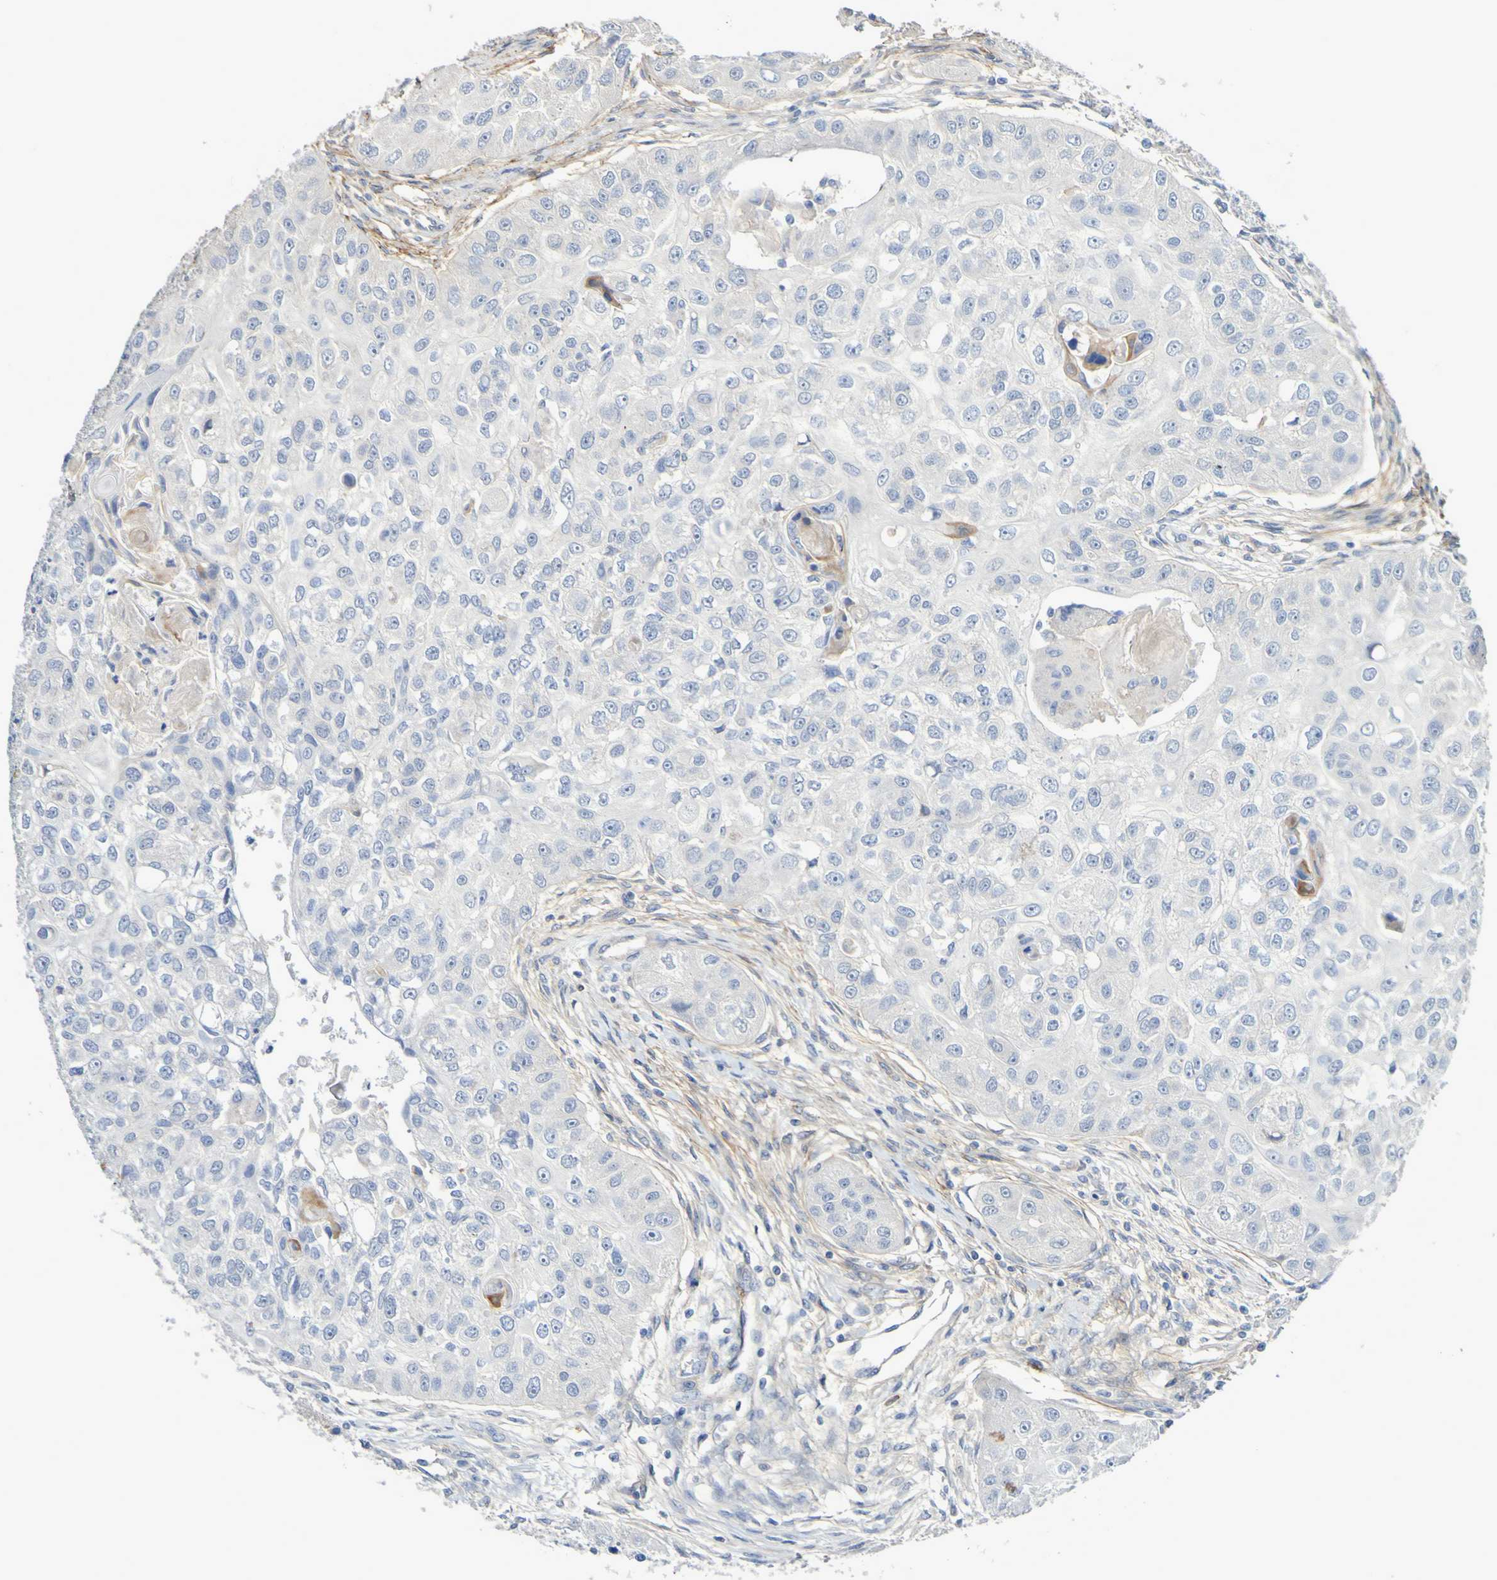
{"staining": {"intensity": "negative", "quantity": "none", "location": "none"}, "tissue": "head and neck cancer", "cell_type": "Tumor cells", "image_type": "cancer", "snomed": [{"axis": "morphology", "description": "Normal tissue, NOS"}, {"axis": "morphology", "description": "Squamous cell carcinoma, NOS"}, {"axis": "topography", "description": "Skeletal muscle"}, {"axis": "topography", "description": "Head-Neck"}], "caption": "There is no significant staining in tumor cells of head and neck cancer.", "gene": "LPP", "patient": {"sex": "male", "age": 51}}